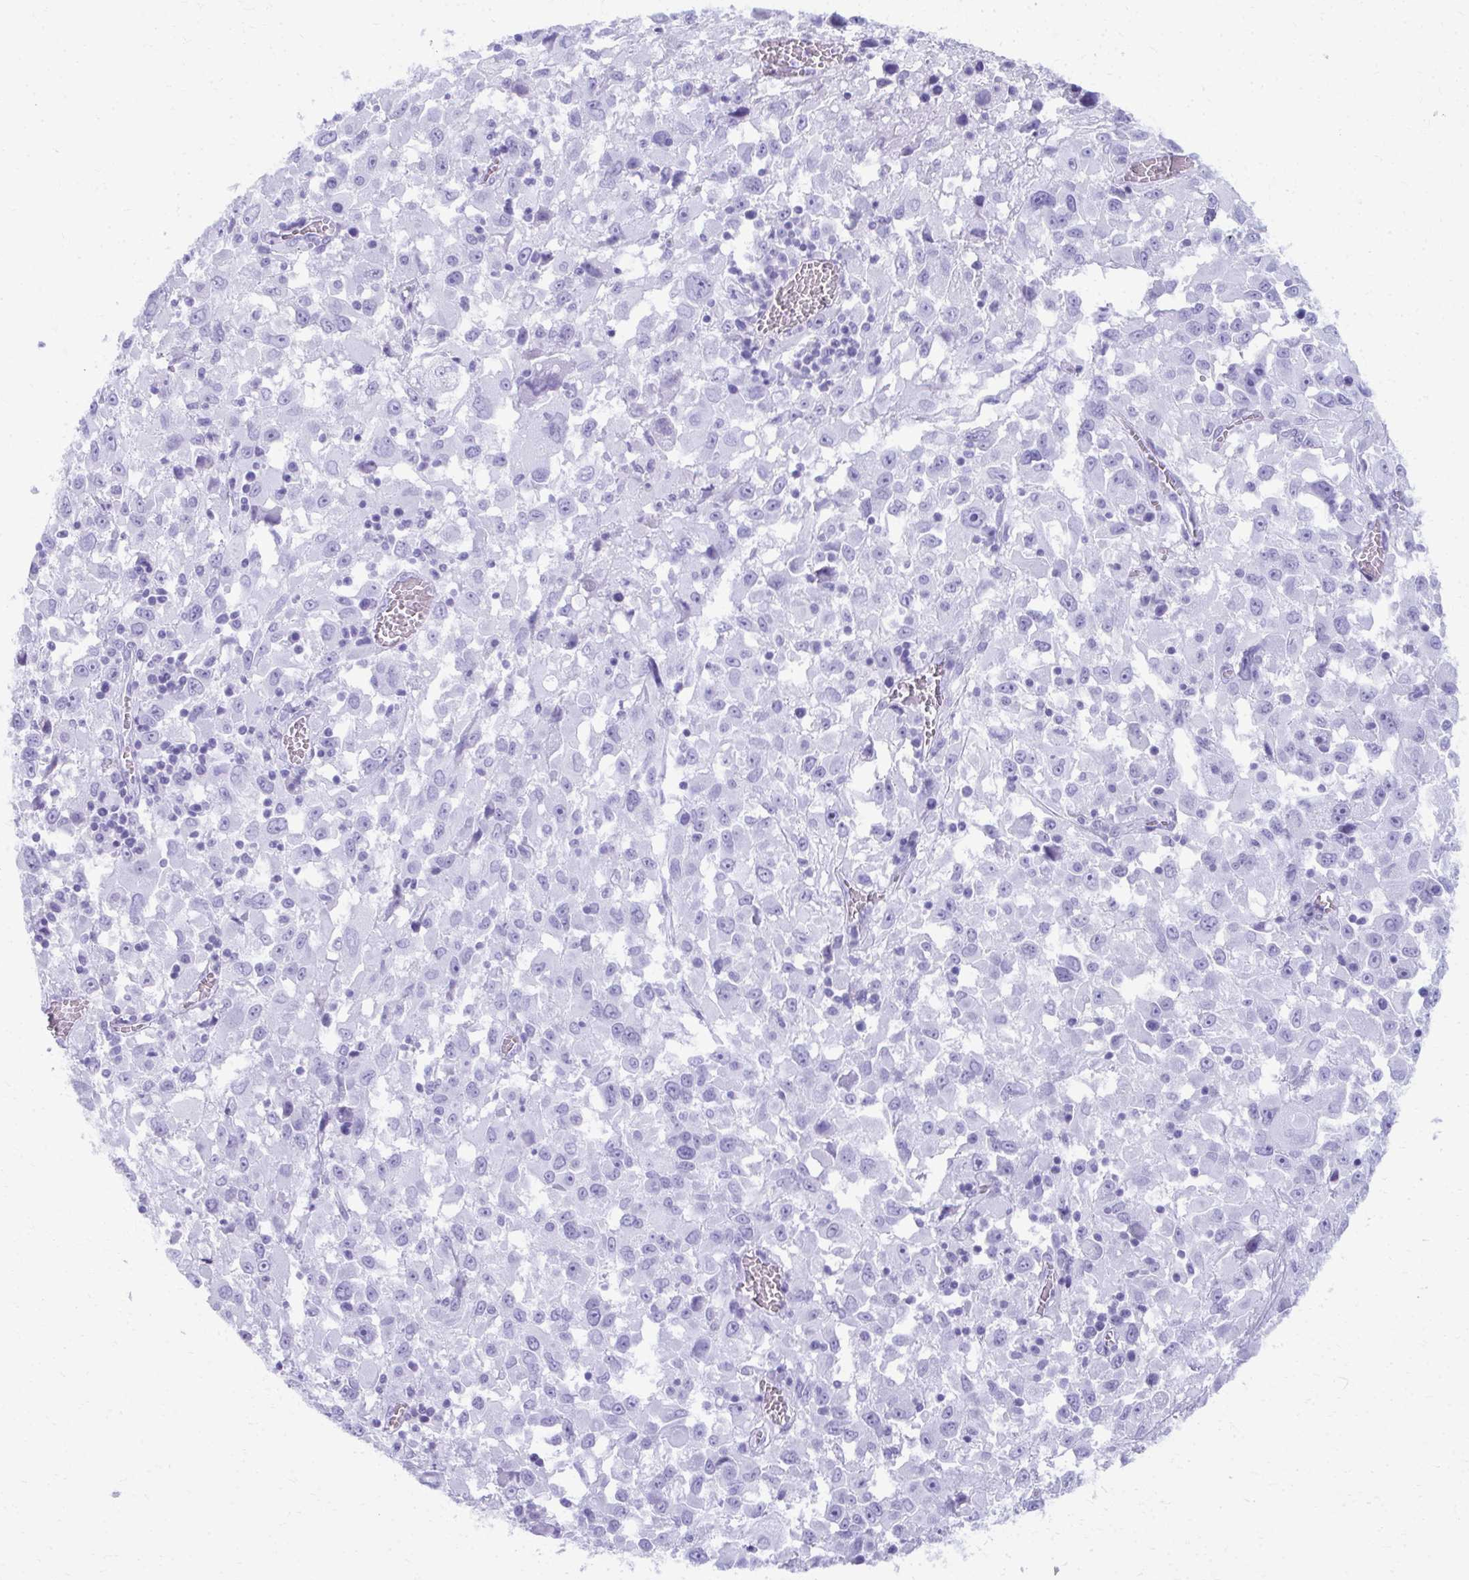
{"staining": {"intensity": "negative", "quantity": "none", "location": "none"}, "tissue": "melanoma", "cell_type": "Tumor cells", "image_type": "cancer", "snomed": [{"axis": "morphology", "description": "Malignant melanoma, Metastatic site"}, {"axis": "topography", "description": "Soft tissue"}], "caption": "This is a micrograph of IHC staining of melanoma, which shows no expression in tumor cells. The staining was performed using DAB (3,3'-diaminobenzidine) to visualize the protein expression in brown, while the nuclei were stained in blue with hematoxylin (Magnification: 20x).", "gene": "MAF1", "patient": {"sex": "male", "age": 50}}